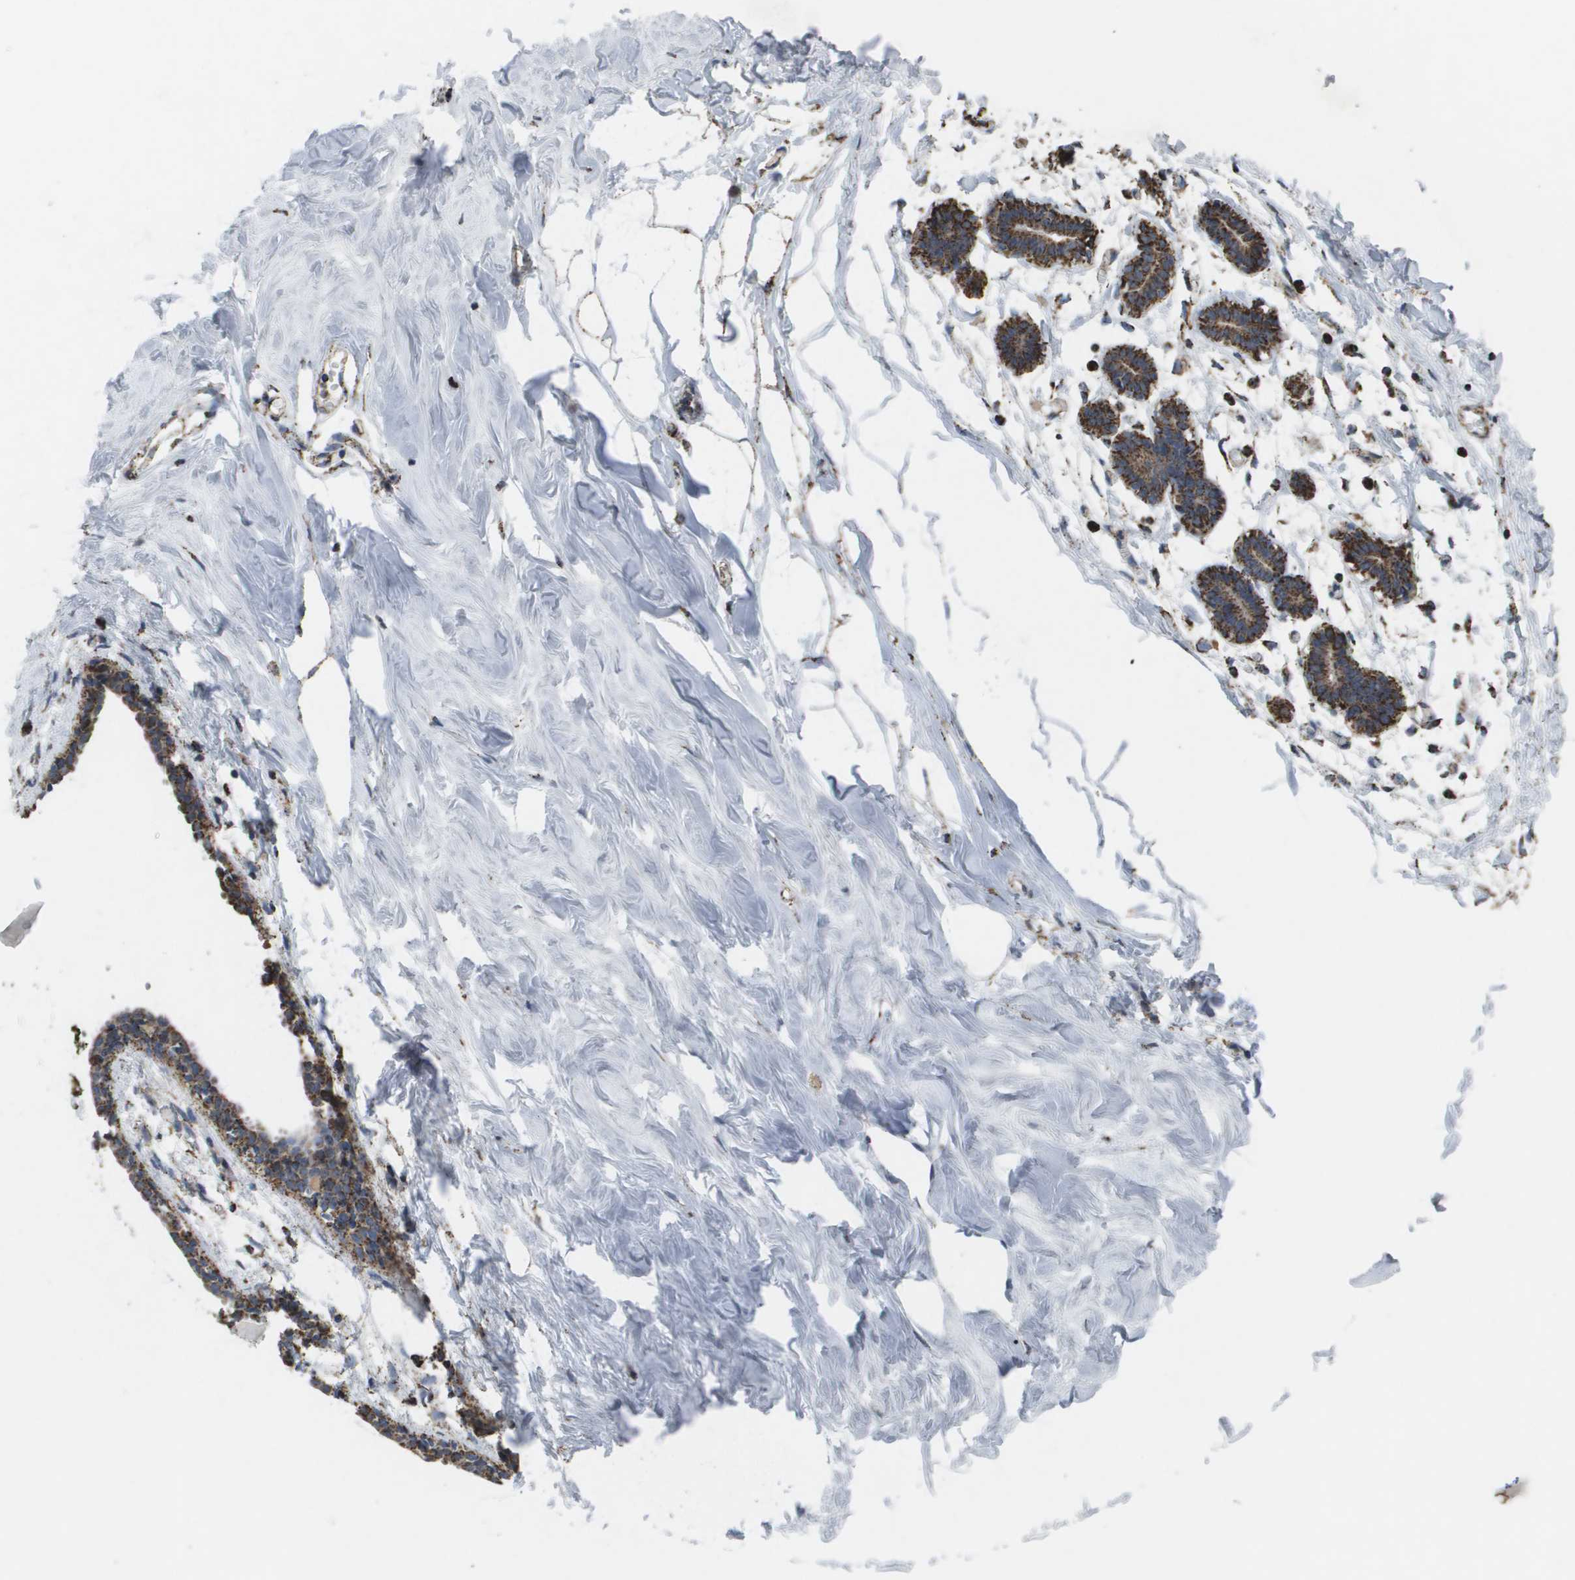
{"staining": {"intensity": "moderate", "quantity": ">75%", "location": "cytoplasmic/membranous"}, "tissue": "breast", "cell_type": "Adipocytes", "image_type": "normal", "snomed": [{"axis": "morphology", "description": "Normal tissue, NOS"}, {"axis": "topography", "description": "Breast"}], "caption": "Immunohistochemical staining of normal breast demonstrates medium levels of moderate cytoplasmic/membranous positivity in about >75% of adipocytes. Immunohistochemistry (ihc) stains the protein in brown and the nuclei are stained blue.", "gene": "HSPE1", "patient": {"sex": "female", "age": 27}}